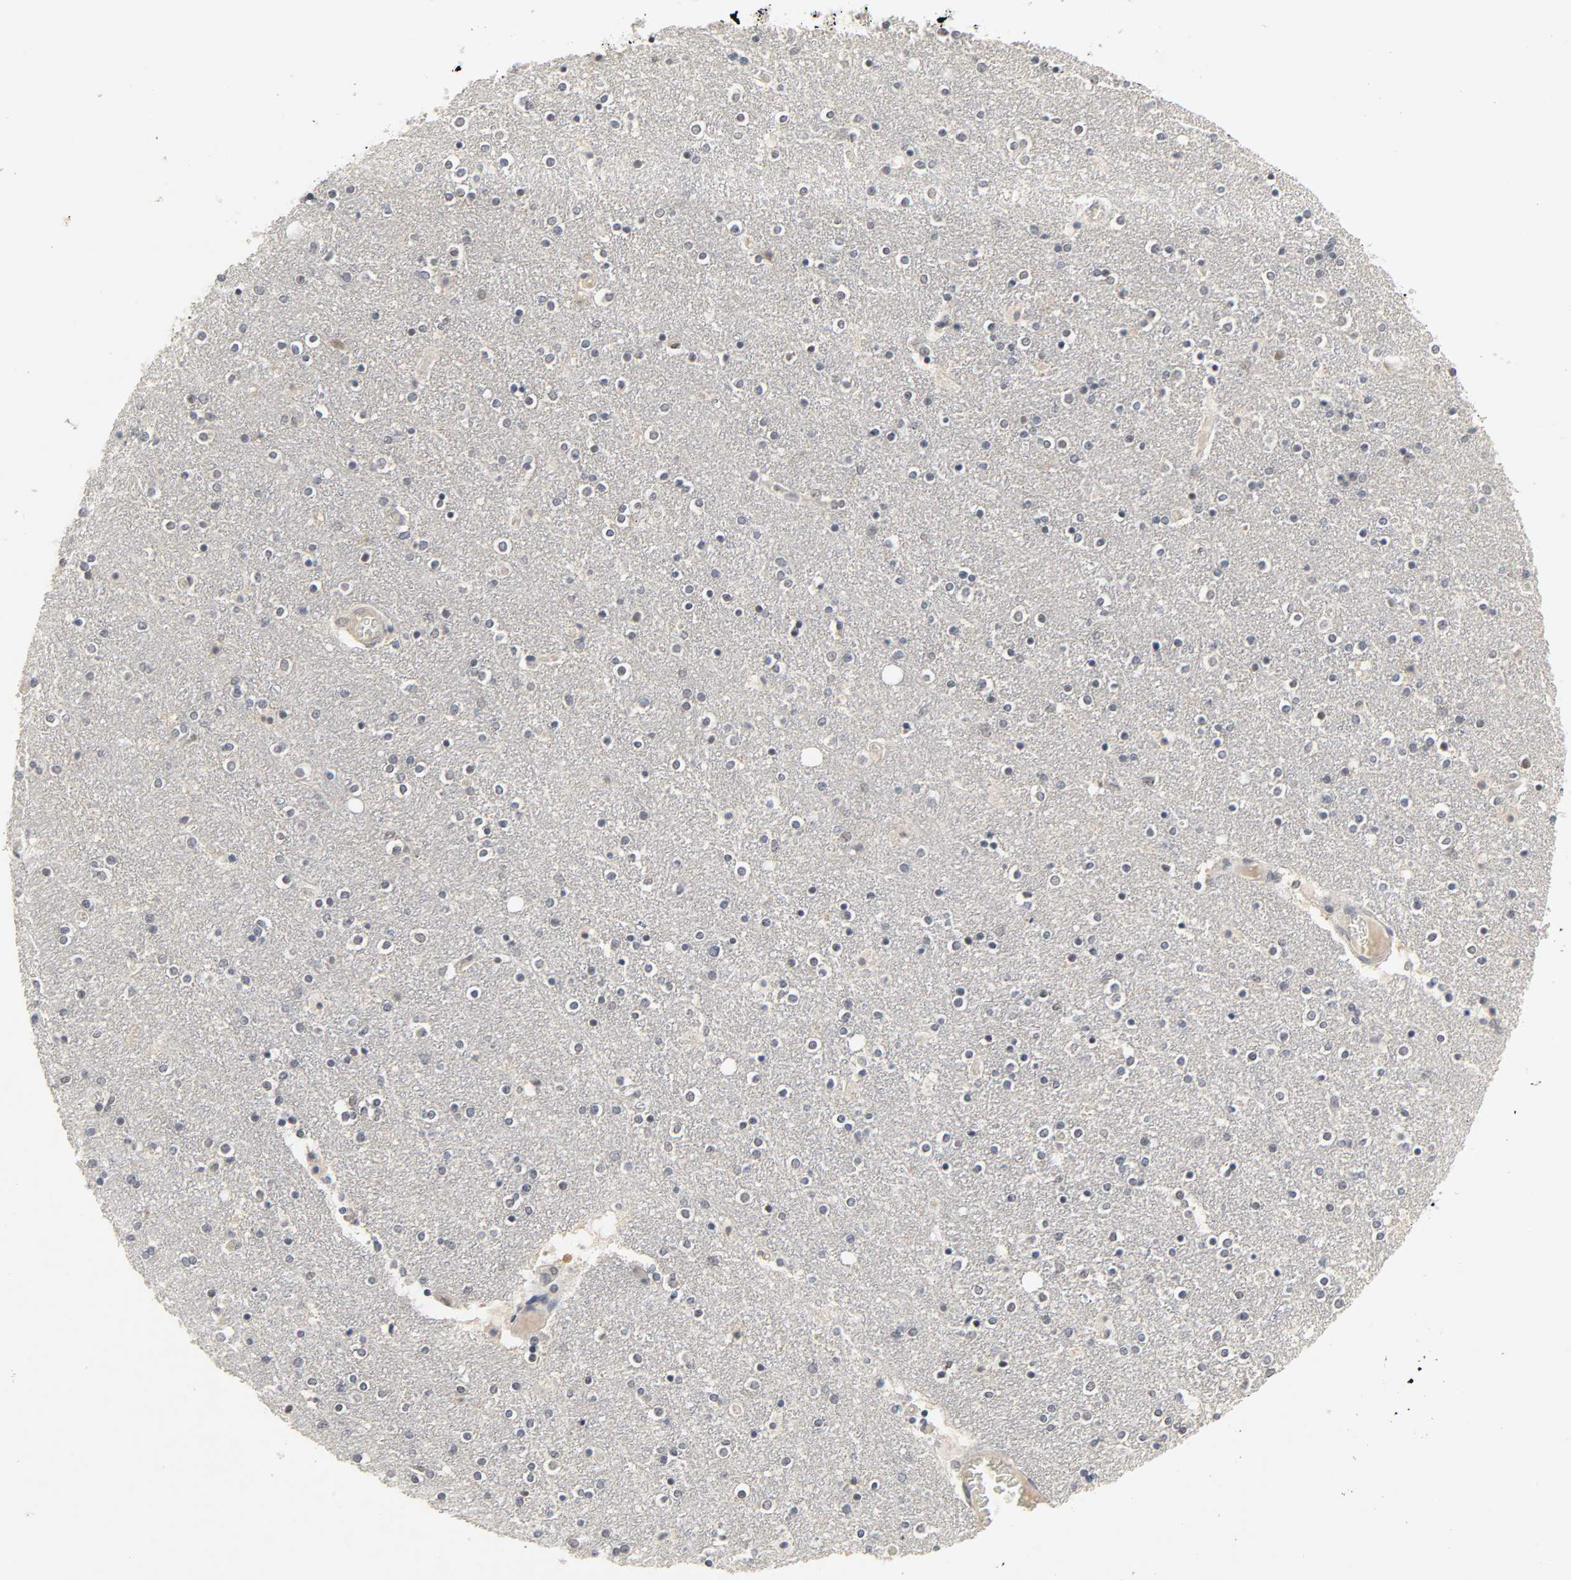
{"staining": {"intensity": "weak", "quantity": "<25%", "location": "nuclear"}, "tissue": "caudate", "cell_type": "Glial cells", "image_type": "normal", "snomed": [{"axis": "morphology", "description": "Normal tissue, NOS"}, {"axis": "topography", "description": "Lateral ventricle wall"}], "caption": "A high-resolution histopathology image shows immunohistochemistry staining of unremarkable caudate, which shows no significant expression in glial cells.", "gene": "MAPKAPK5", "patient": {"sex": "female", "age": 54}}